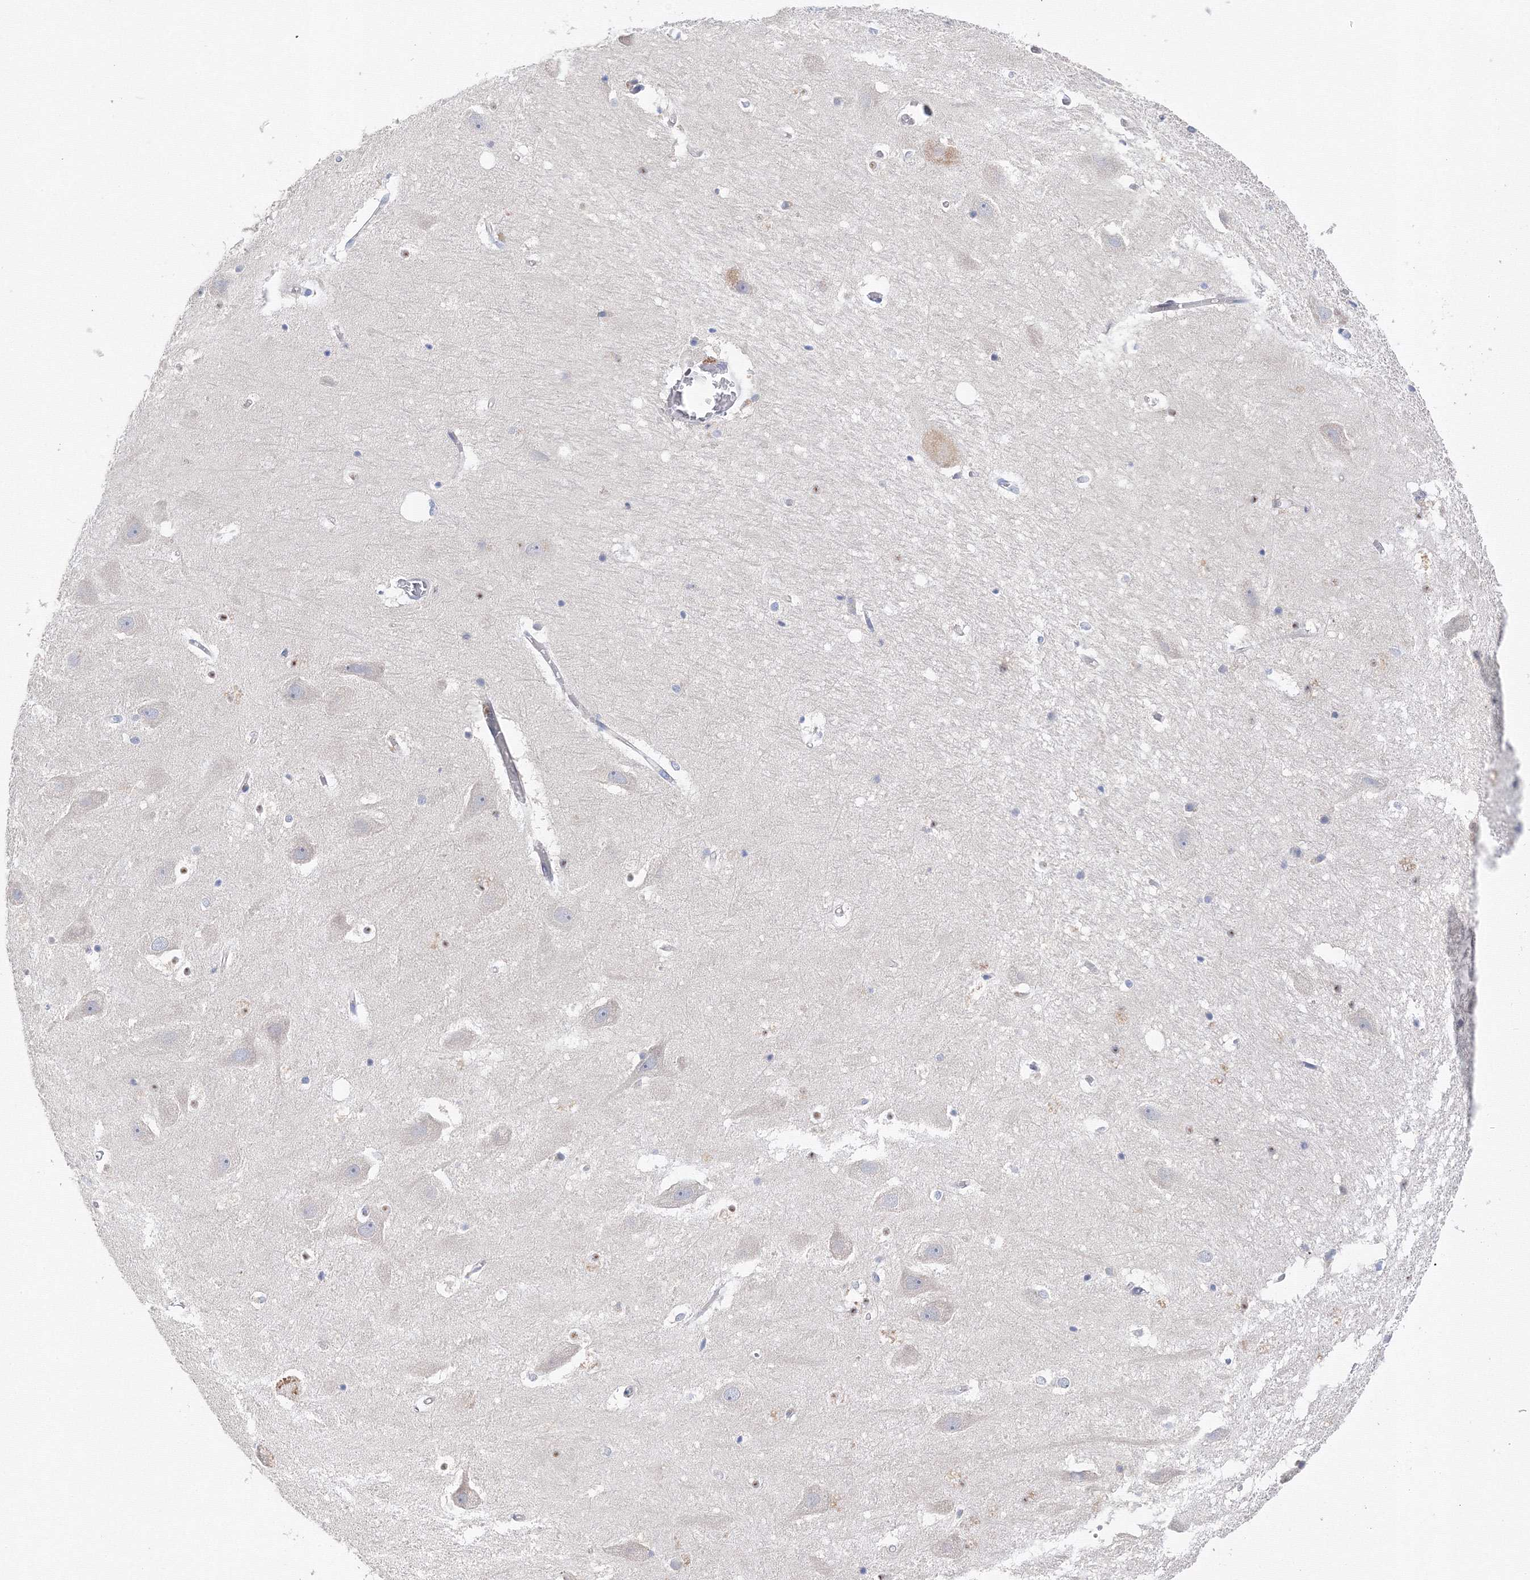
{"staining": {"intensity": "negative", "quantity": "none", "location": "none"}, "tissue": "hippocampus", "cell_type": "Glial cells", "image_type": "normal", "snomed": [{"axis": "morphology", "description": "Normal tissue, NOS"}, {"axis": "topography", "description": "Hippocampus"}], "caption": "Hippocampus was stained to show a protein in brown. There is no significant expression in glial cells. The staining was performed using DAB (3,3'-diaminobenzidine) to visualize the protein expression in brown, while the nuclei were stained in blue with hematoxylin (Magnification: 20x).", "gene": "DIS3L2", "patient": {"sex": "female", "age": 52}}